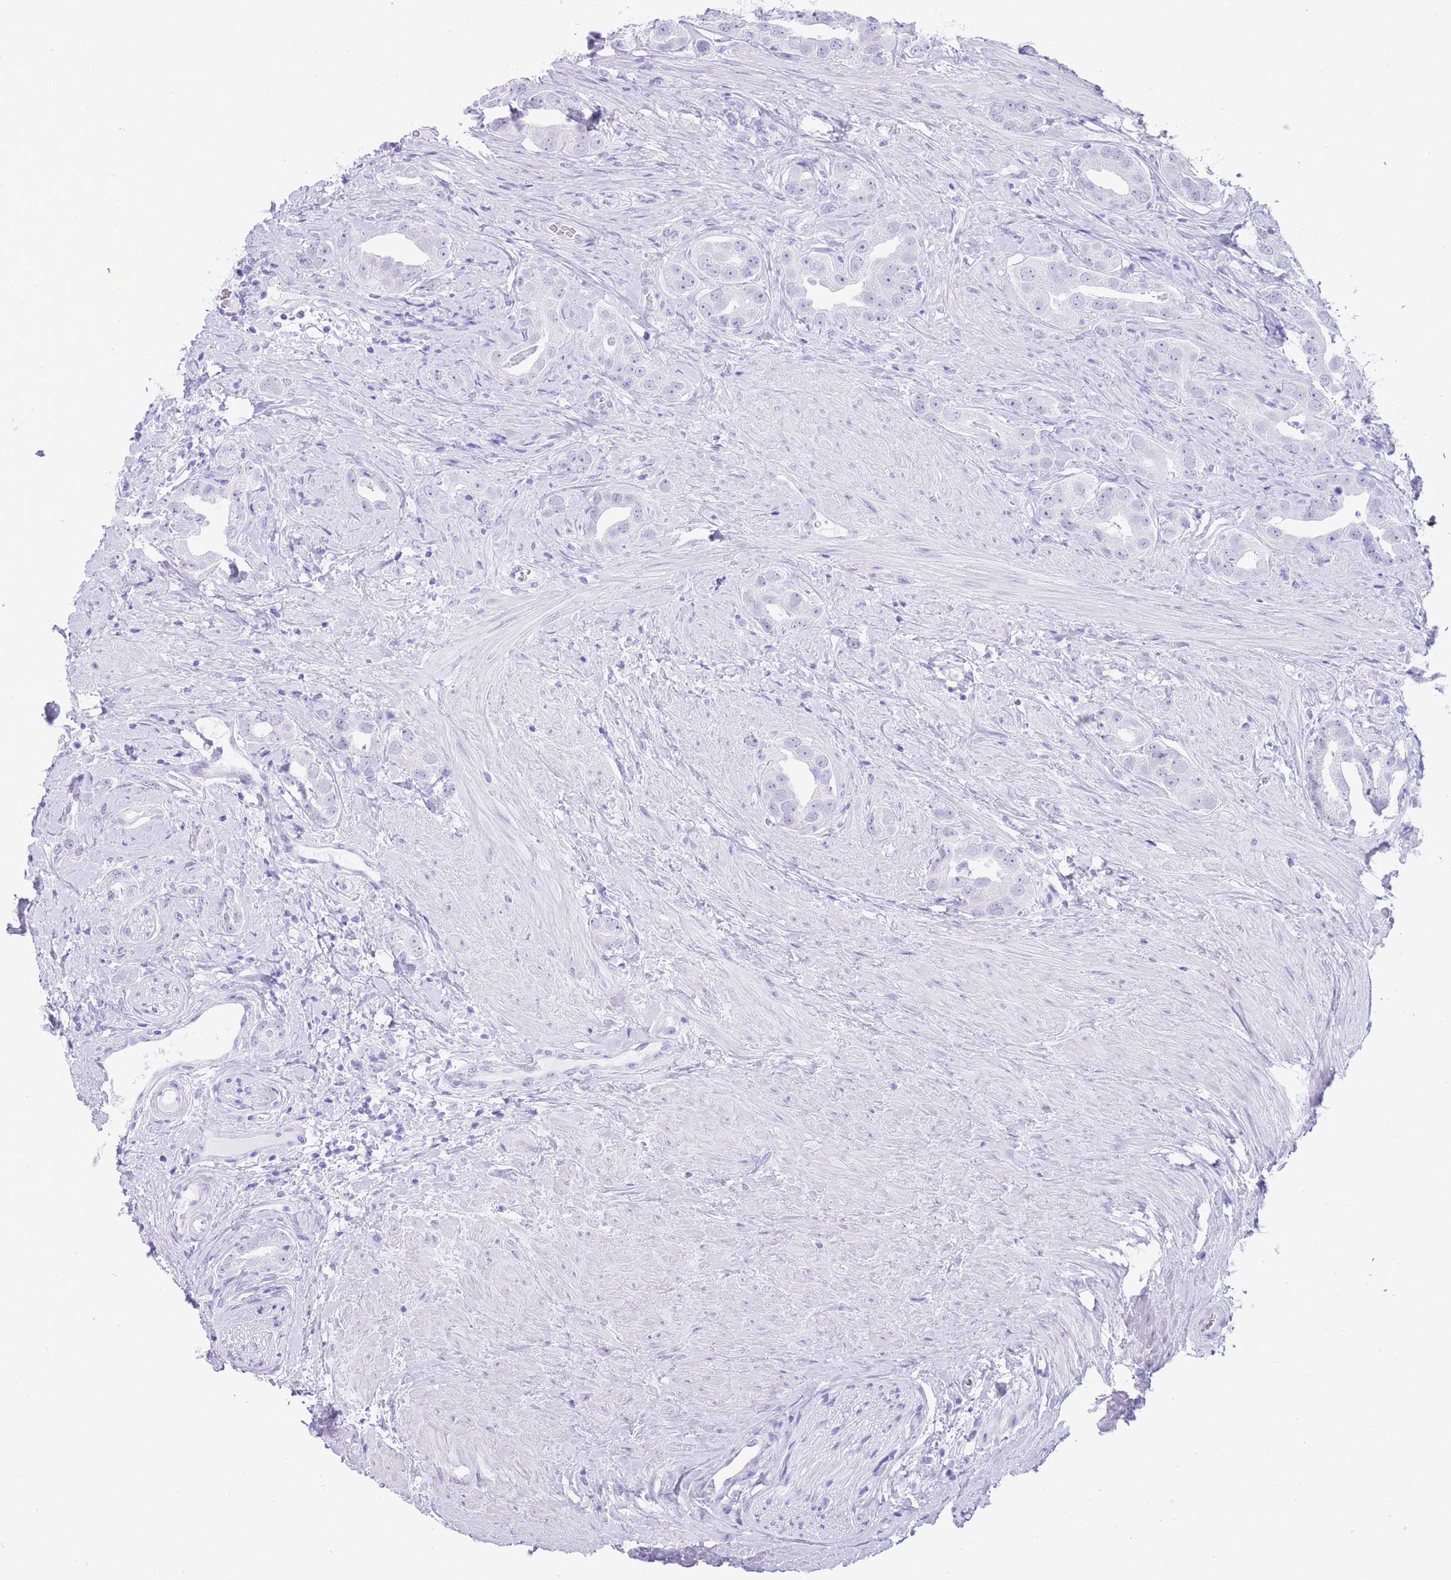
{"staining": {"intensity": "negative", "quantity": "none", "location": "none"}, "tissue": "prostate cancer", "cell_type": "Tumor cells", "image_type": "cancer", "snomed": [{"axis": "morphology", "description": "Adenocarcinoma, High grade"}, {"axis": "topography", "description": "Prostate"}], "caption": "High power microscopy image of an IHC image of prostate adenocarcinoma (high-grade), revealing no significant expression in tumor cells.", "gene": "ELOA2", "patient": {"sex": "male", "age": 63}}